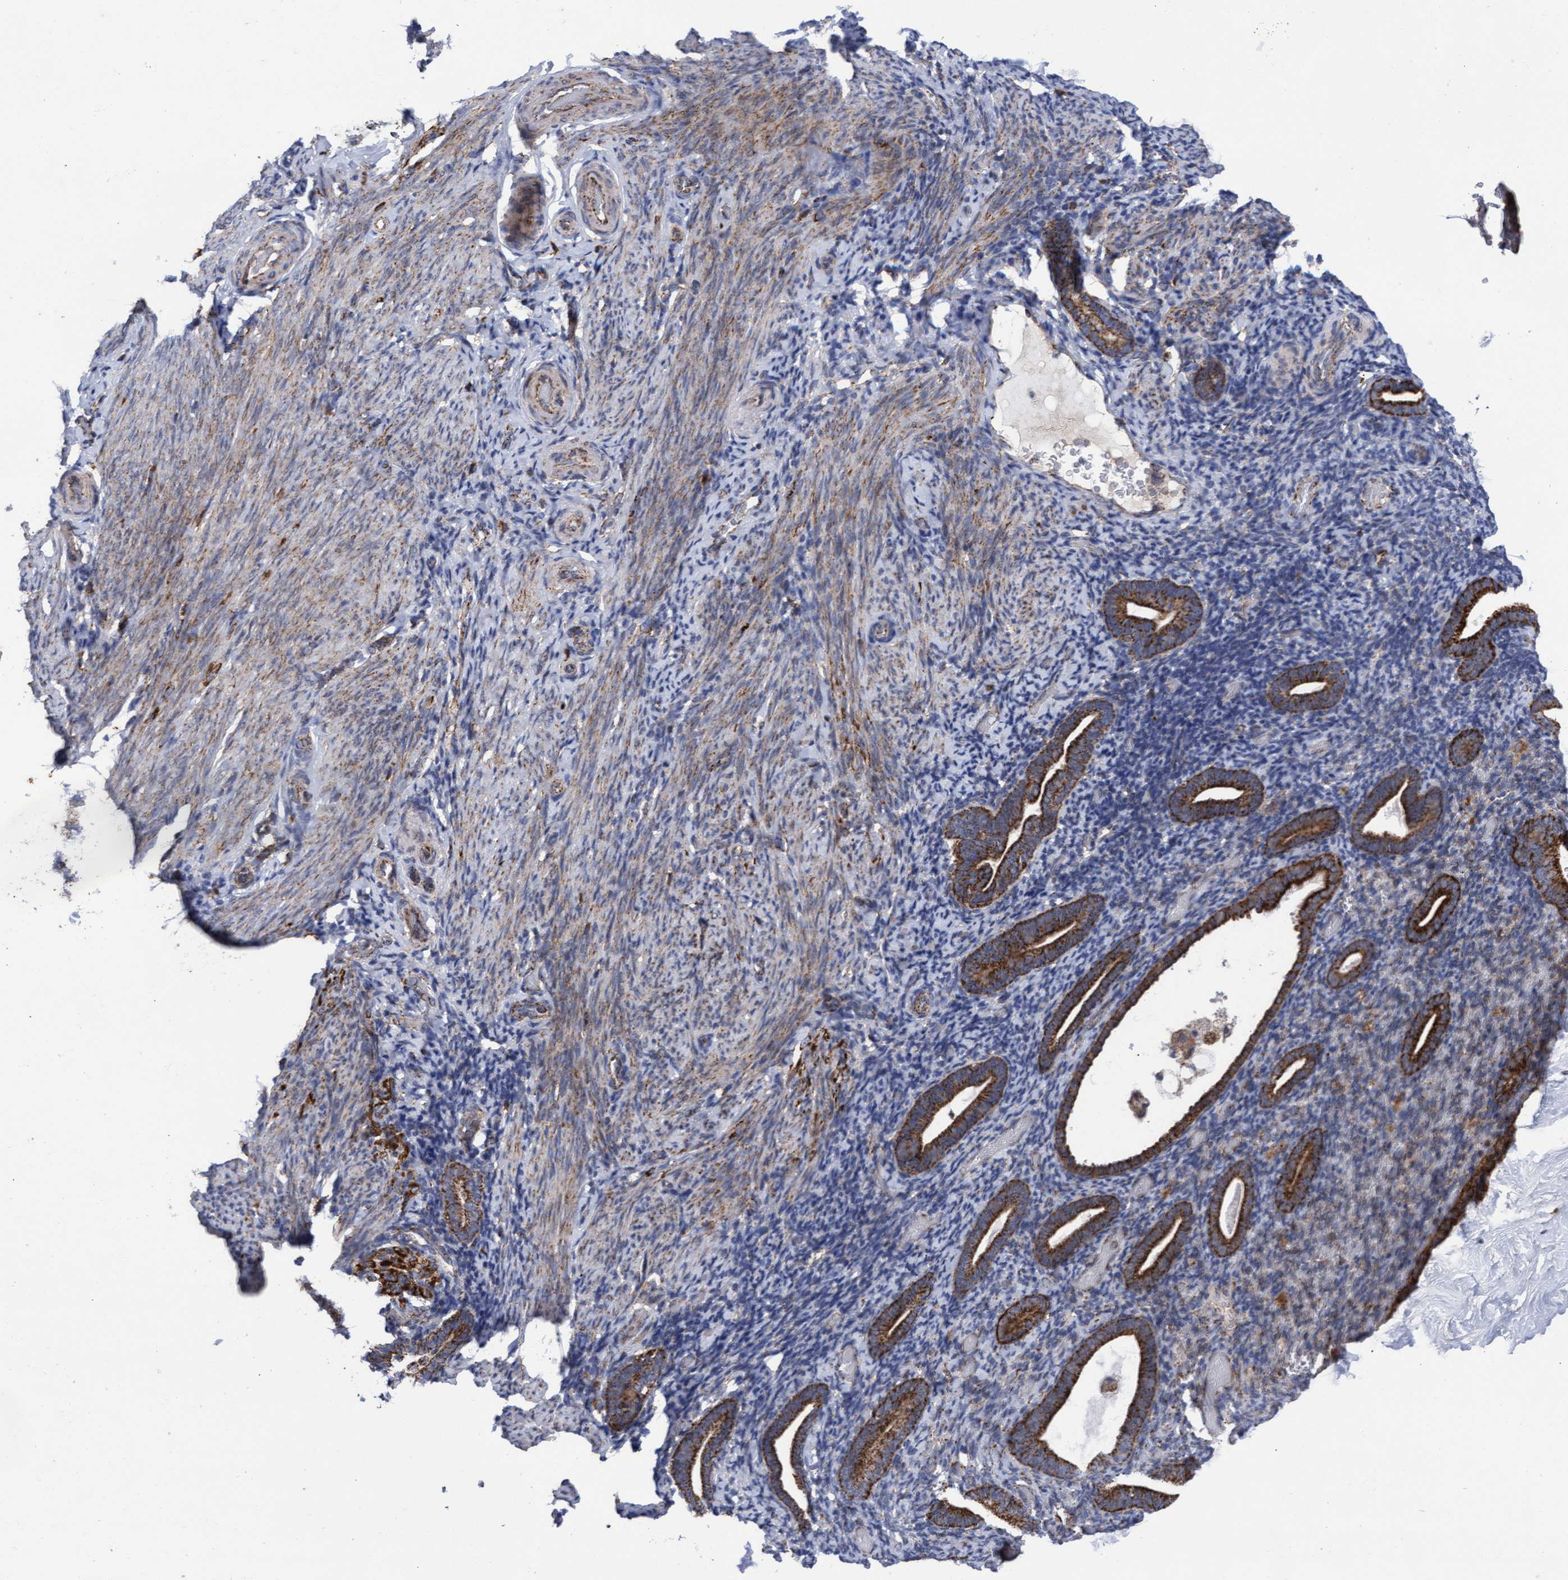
{"staining": {"intensity": "moderate", "quantity": "25%-75%", "location": "cytoplasmic/membranous"}, "tissue": "endometrium", "cell_type": "Cells in endometrial stroma", "image_type": "normal", "snomed": [{"axis": "morphology", "description": "Normal tissue, NOS"}, {"axis": "topography", "description": "Endometrium"}], "caption": "Protein expression analysis of unremarkable endometrium exhibits moderate cytoplasmic/membranous staining in approximately 25%-75% of cells in endometrial stroma.", "gene": "MRPL38", "patient": {"sex": "female", "age": 51}}